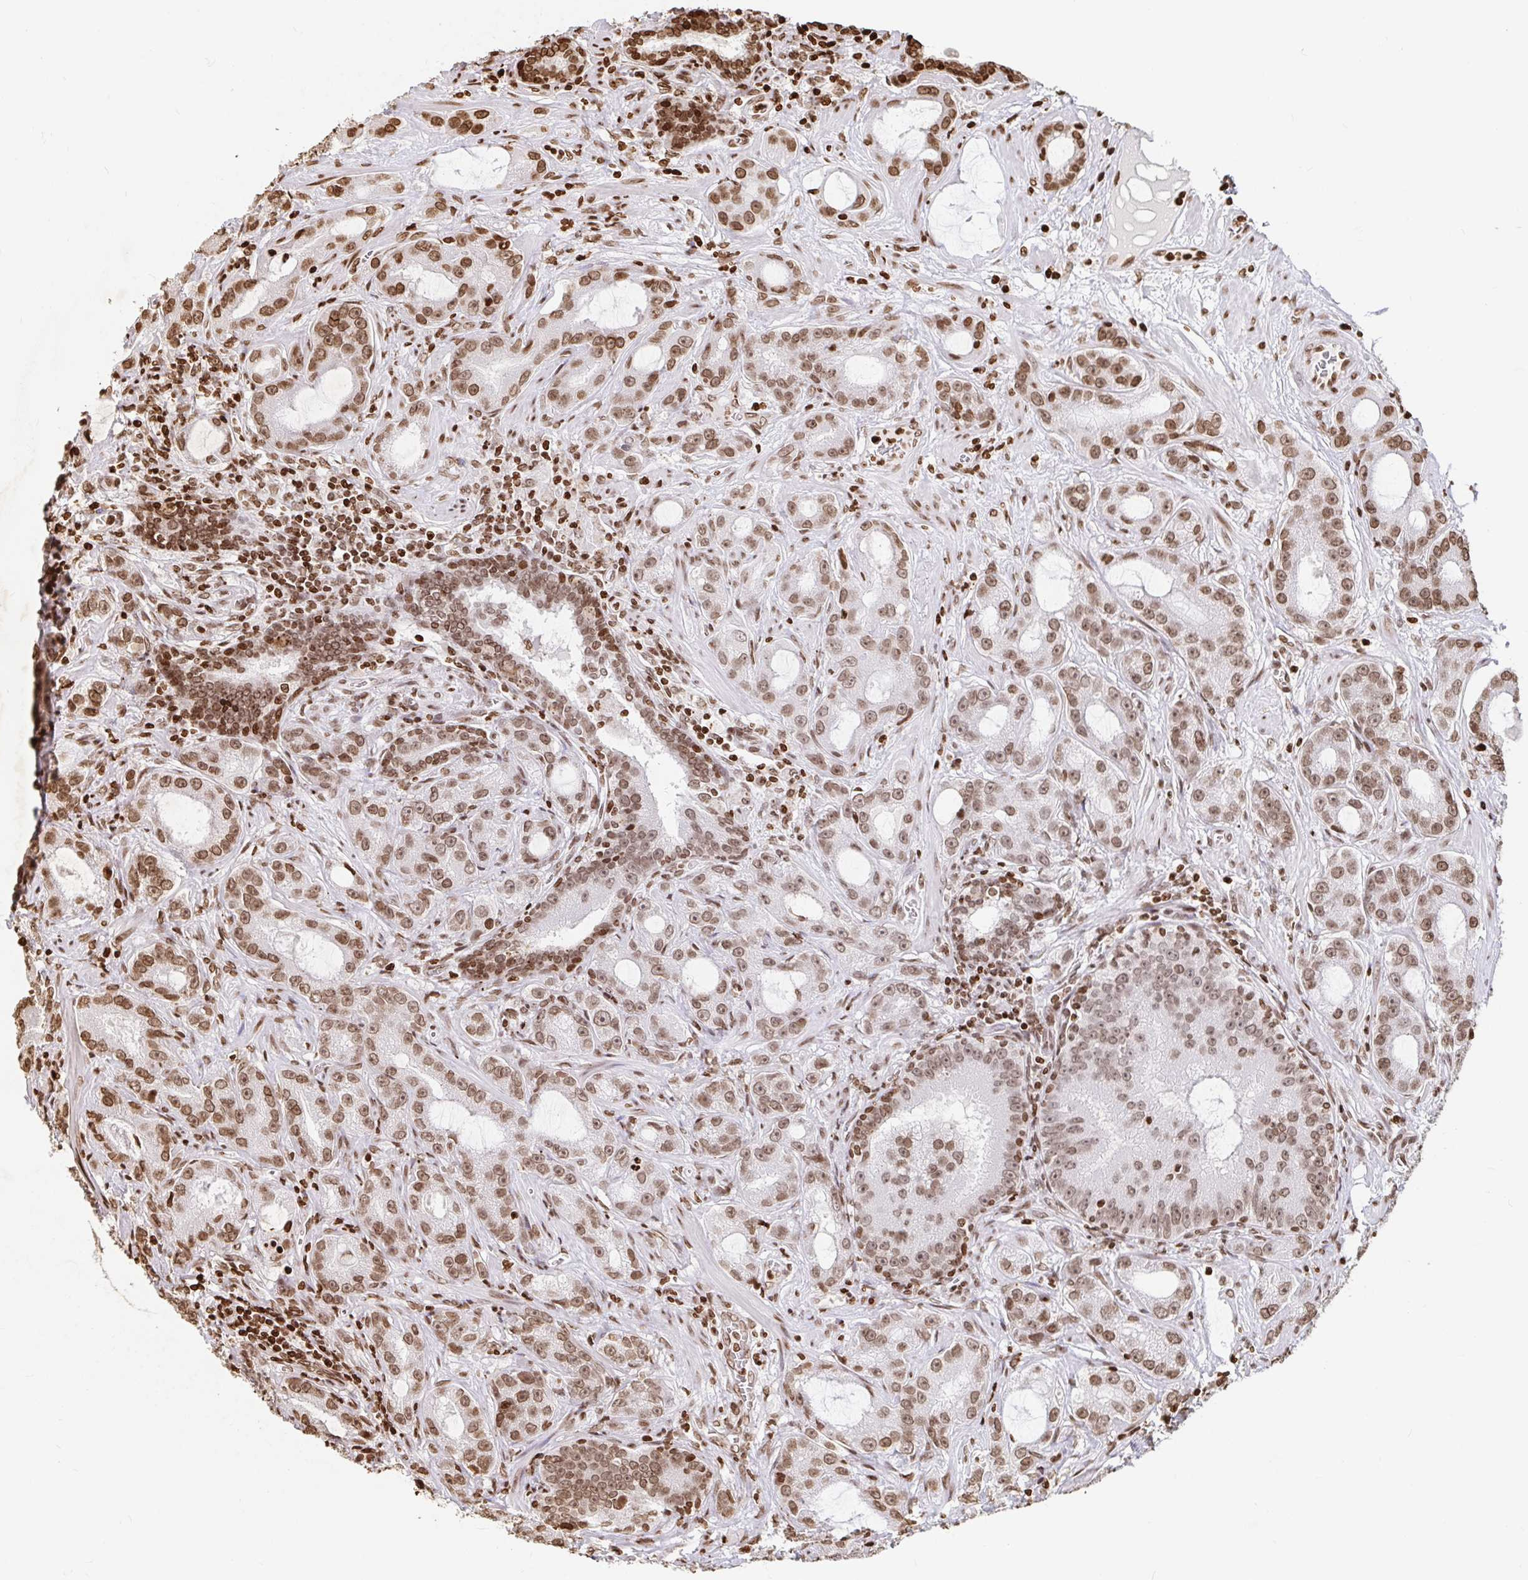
{"staining": {"intensity": "moderate", "quantity": ">75%", "location": "nuclear"}, "tissue": "prostate cancer", "cell_type": "Tumor cells", "image_type": "cancer", "snomed": [{"axis": "morphology", "description": "Adenocarcinoma, High grade"}, {"axis": "topography", "description": "Prostate"}], "caption": "Tumor cells reveal medium levels of moderate nuclear expression in approximately >75% of cells in prostate cancer (adenocarcinoma (high-grade)).", "gene": "H2BC5", "patient": {"sex": "male", "age": 65}}